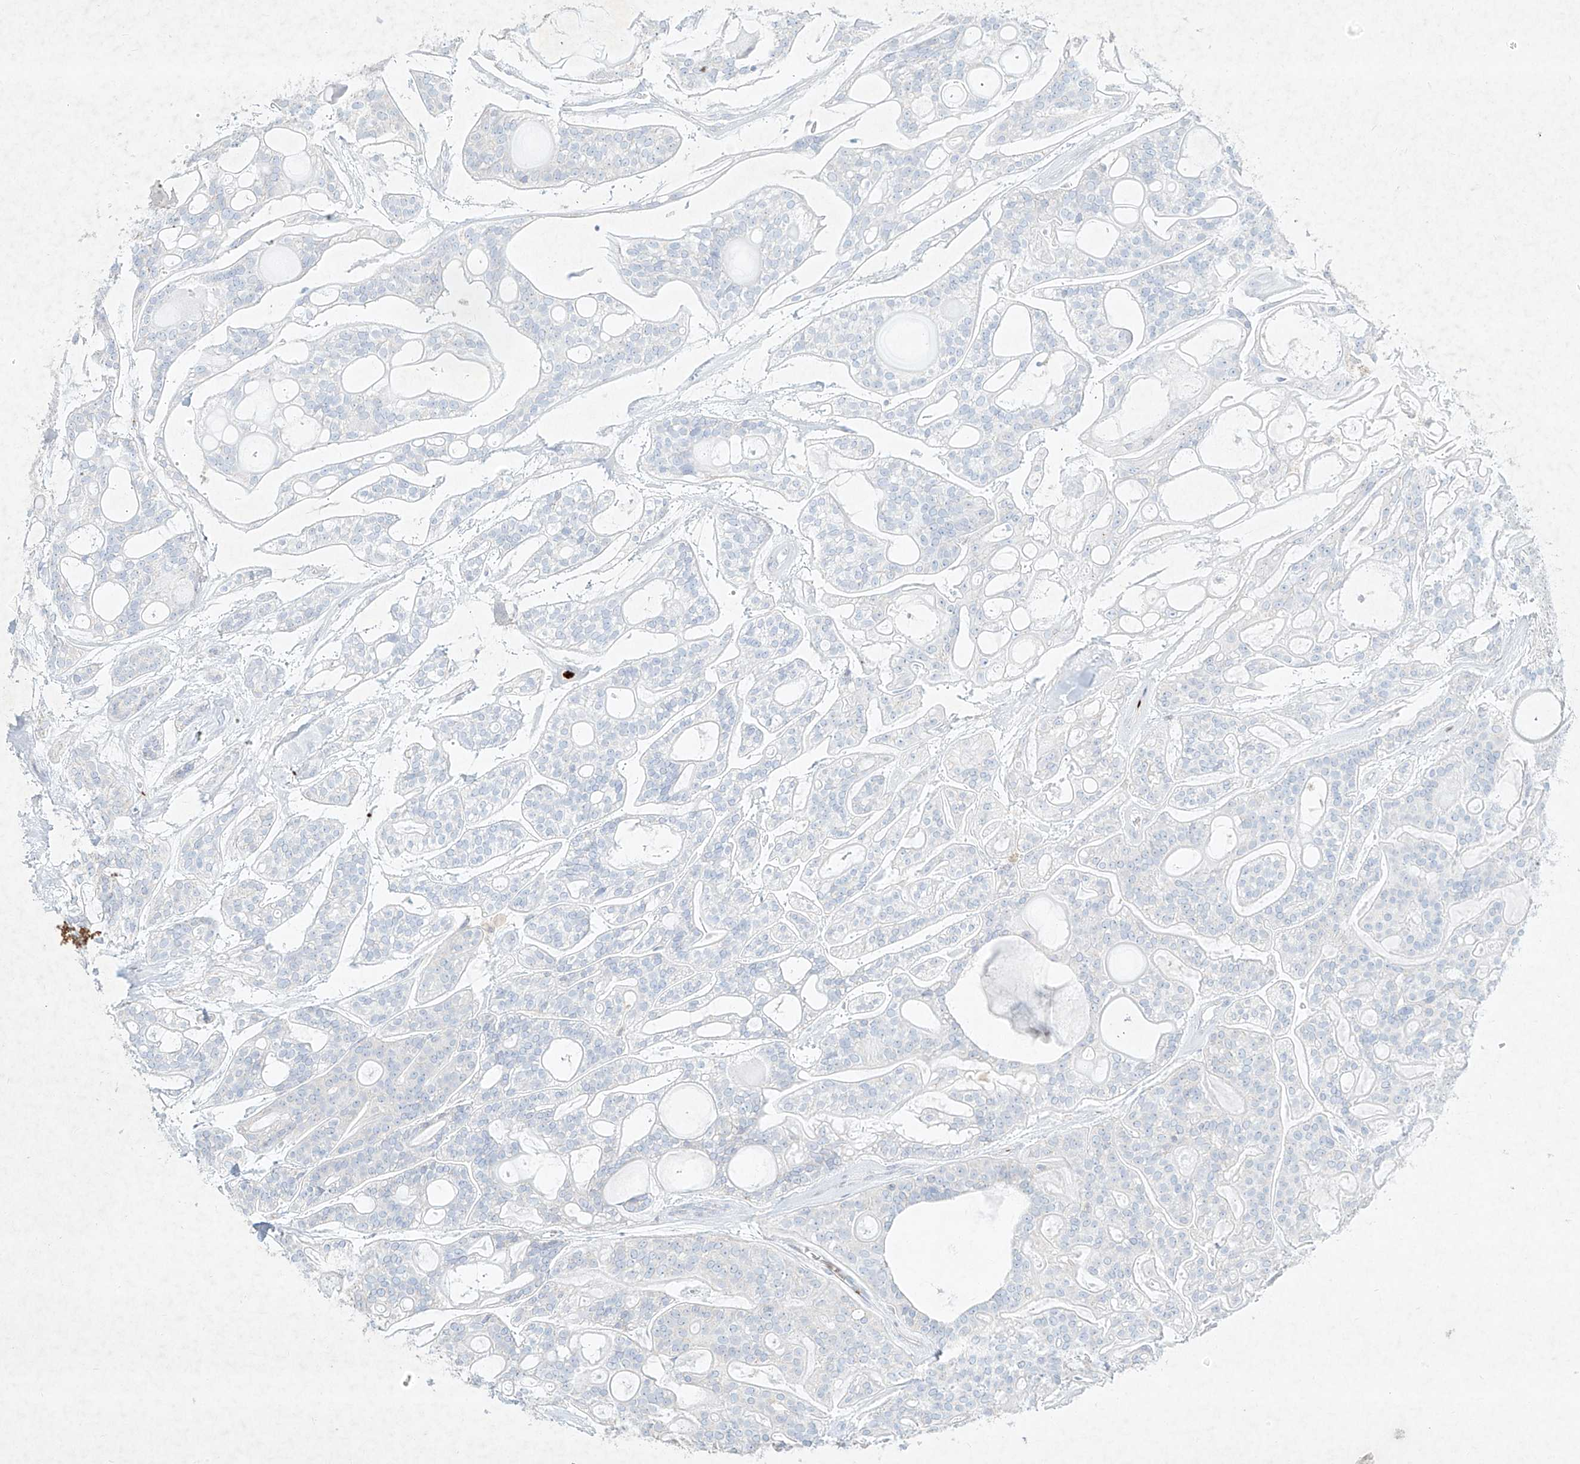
{"staining": {"intensity": "negative", "quantity": "none", "location": "none"}, "tissue": "head and neck cancer", "cell_type": "Tumor cells", "image_type": "cancer", "snomed": [{"axis": "morphology", "description": "Adenocarcinoma, NOS"}, {"axis": "topography", "description": "Head-Neck"}], "caption": "Immunohistochemistry of human head and neck cancer exhibits no positivity in tumor cells.", "gene": "PLEK", "patient": {"sex": "male", "age": 66}}